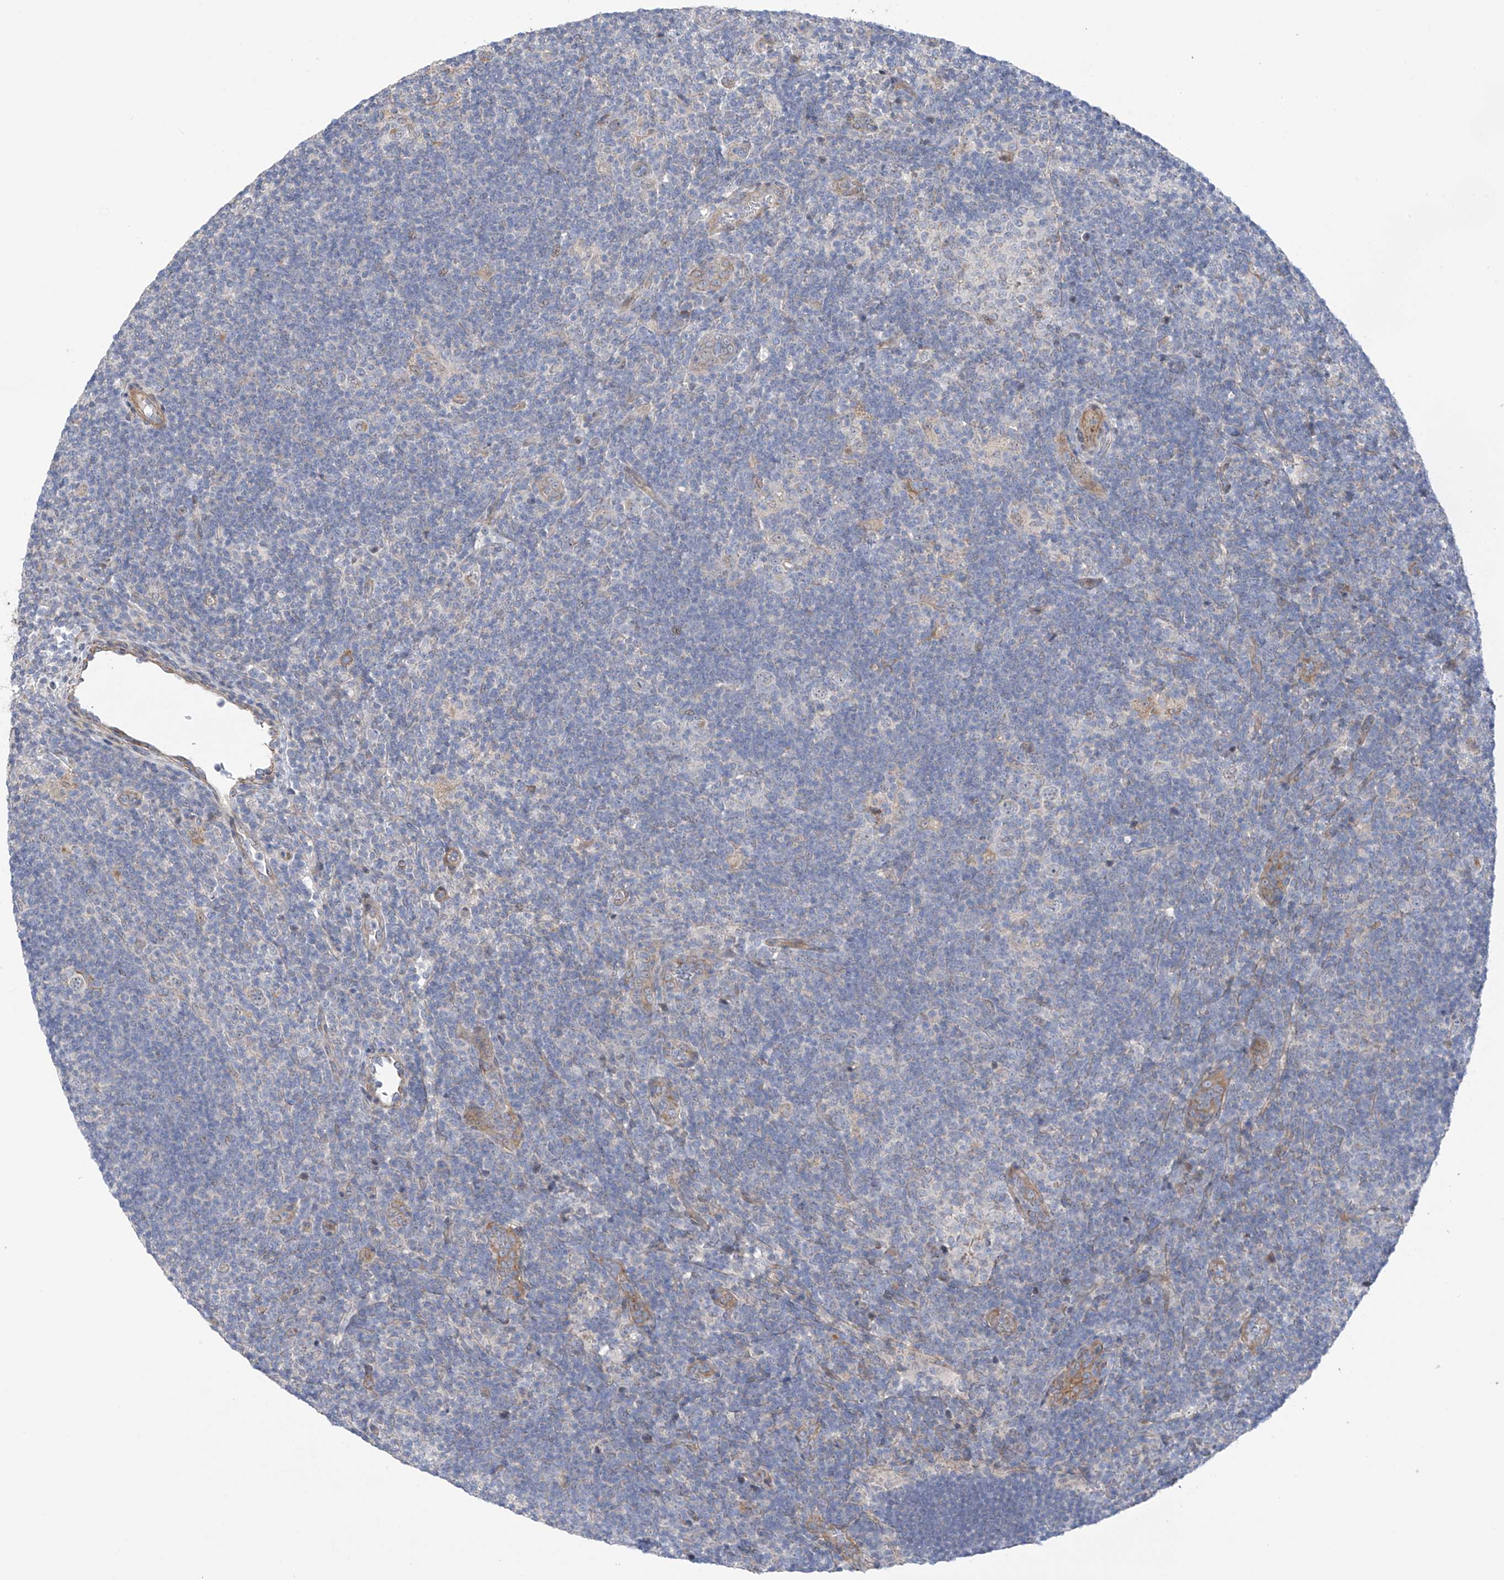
{"staining": {"intensity": "negative", "quantity": "none", "location": "none"}, "tissue": "lymphoma", "cell_type": "Tumor cells", "image_type": "cancer", "snomed": [{"axis": "morphology", "description": "Hodgkin's disease, NOS"}, {"axis": "topography", "description": "Lymph node"}], "caption": "This is an IHC image of human Hodgkin's disease. There is no positivity in tumor cells.", "gene": "ZNF641", "patient": {"sex": "female", "age": 57}}